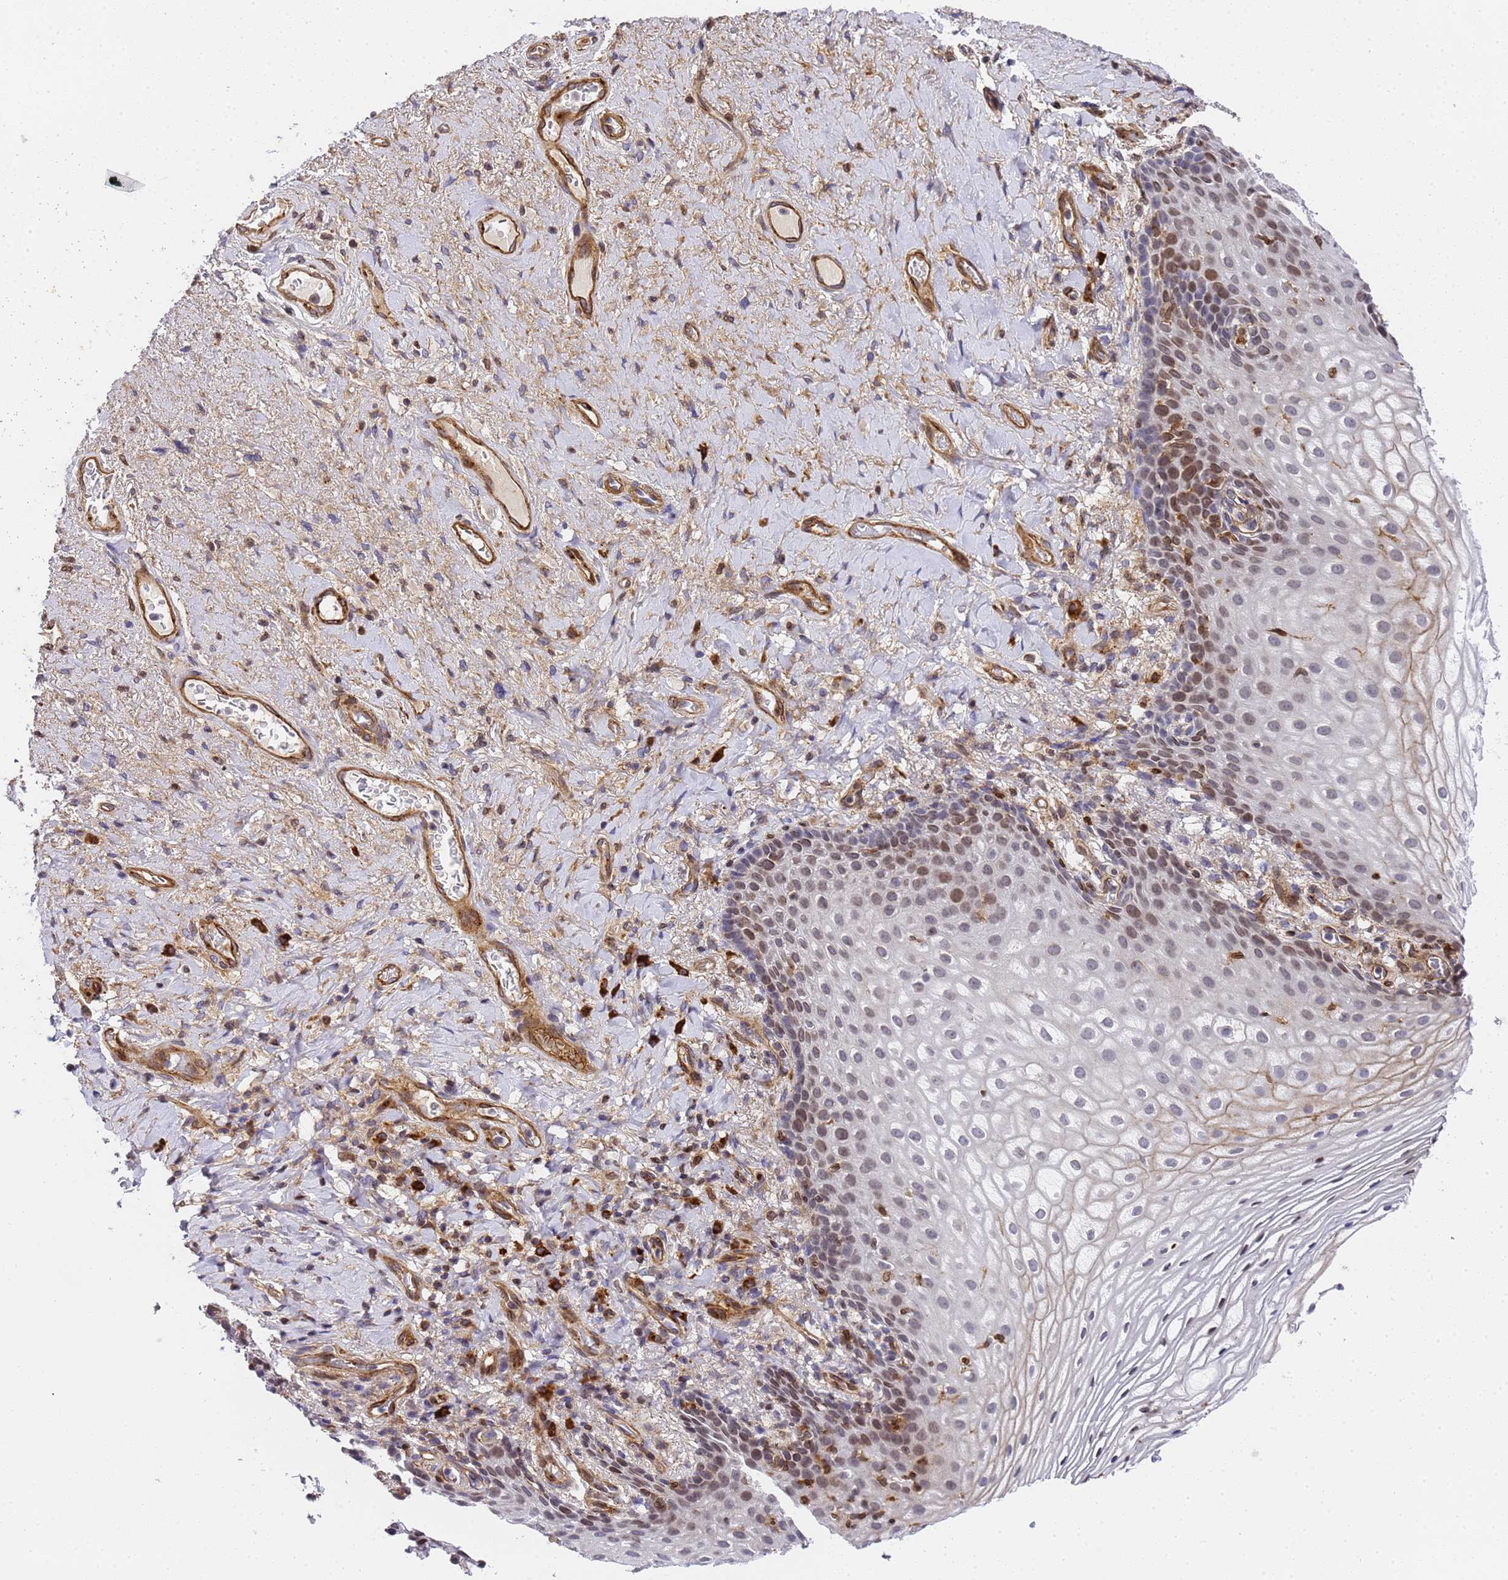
{"staining": {"intensity": "moderate", "quantity": "<25%", "location": "nuclear"}, "tissue": "vagina", "cell_type": "Squamous epithelial cells", "image_type": "normal", "snomed": [{"axis": "morphology", "description": "Normal tissue, NOS"}, {"axis": "topography", "description": "Vagina"}], "caption": "Protein expression by IHC displays moderate nuclear expression in about <25% of squamous epithelial cells in benign vagina.", "gene": "IGFBP7", "patient": {"sex": "female", "age": 60}}